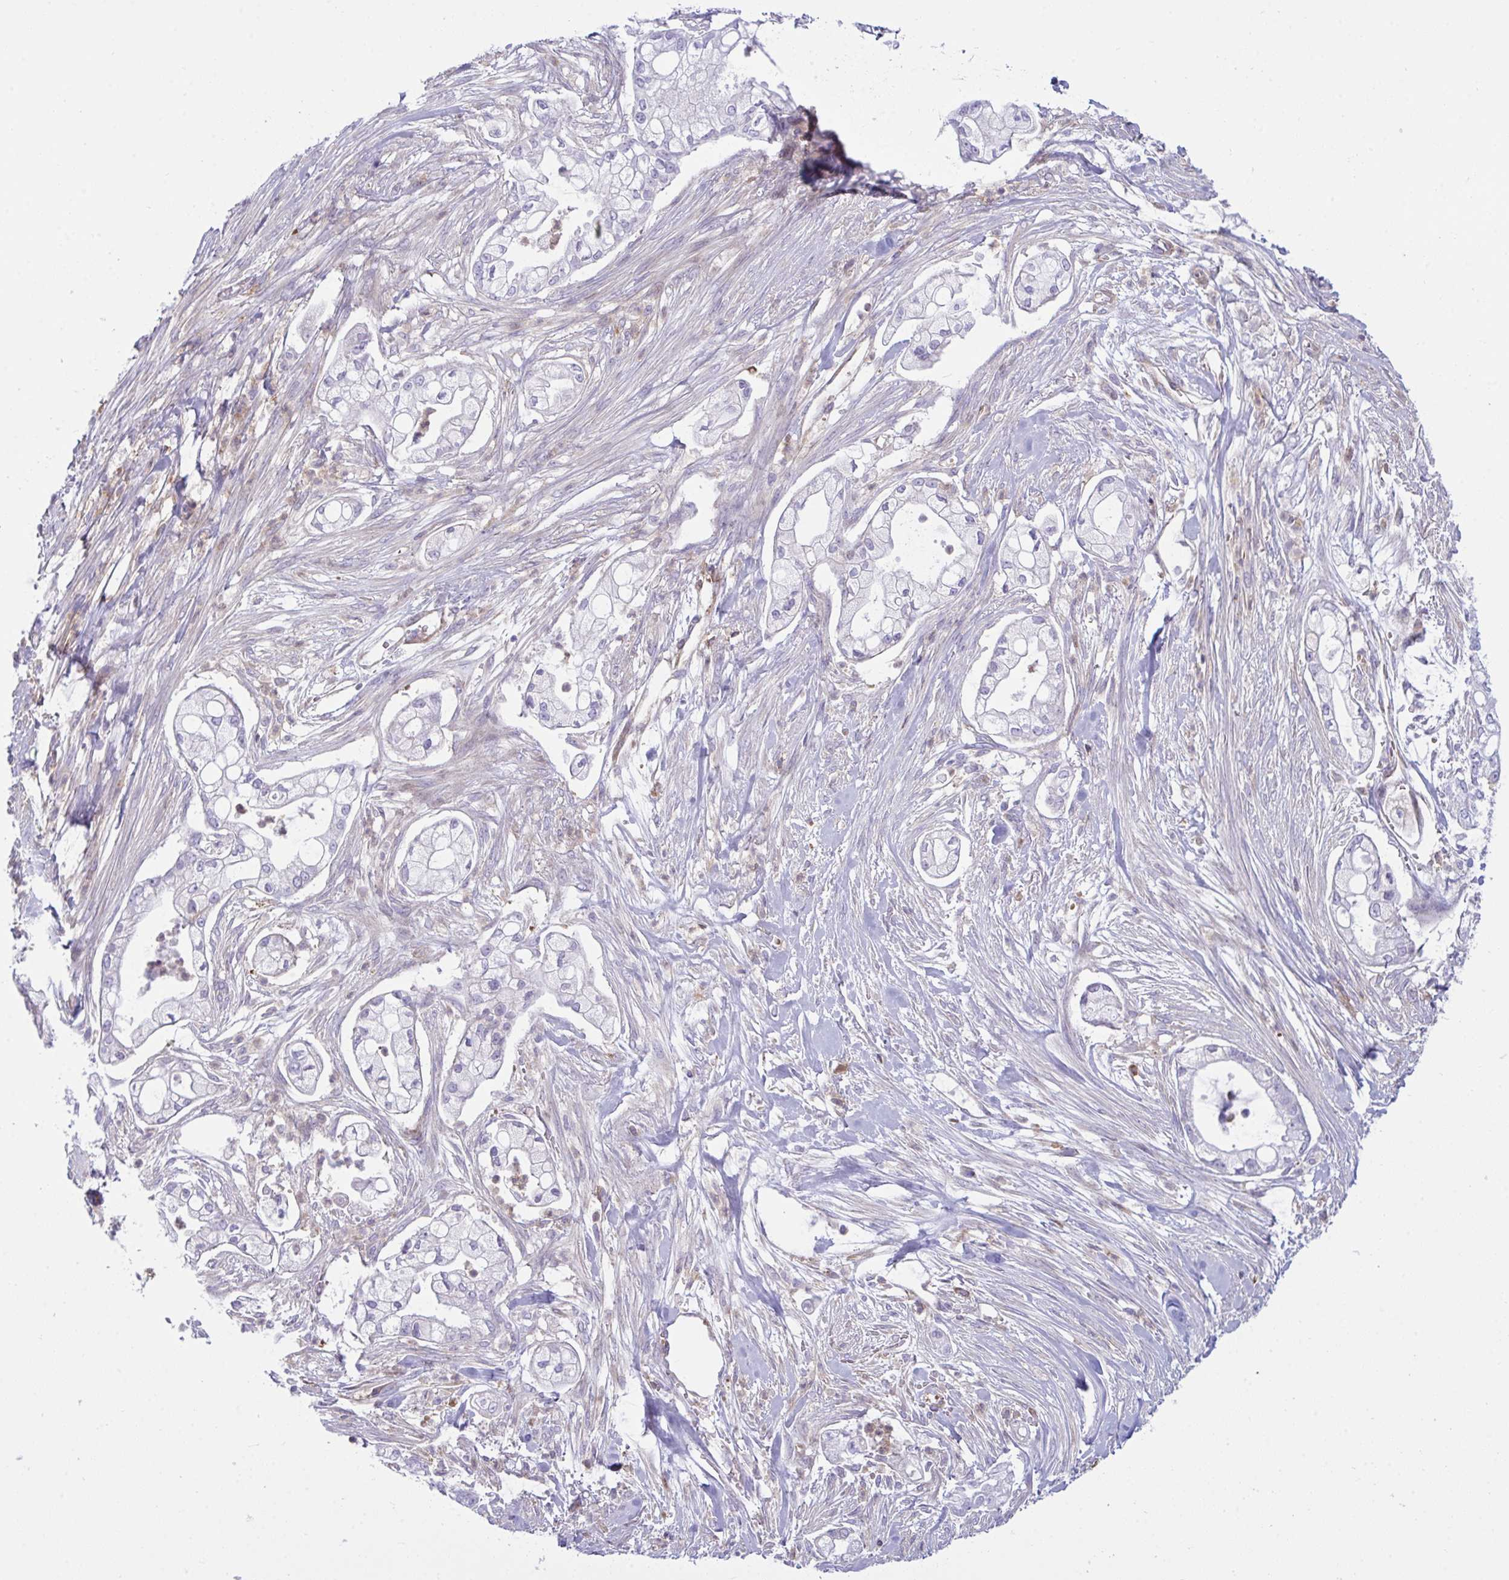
{"staining": {"intensity": "negative", "quantity": "none", "location": "none"}, "tissue": "pancreatic cancer", "cell_type": "Tumor cells", "image_type": "cancer", "snomed": [{"axis": "morphology", "description": "Adenocarcinoma, NOS"}, {"axis": "topography", "description": "Pancreas"}], "caption": "DAB immunohistochemical staining of pancreatic cancer shows no significant staining in tumor cells.", "gene": "TSC22D3", "patient": {"sex": "female", "age": 69}}